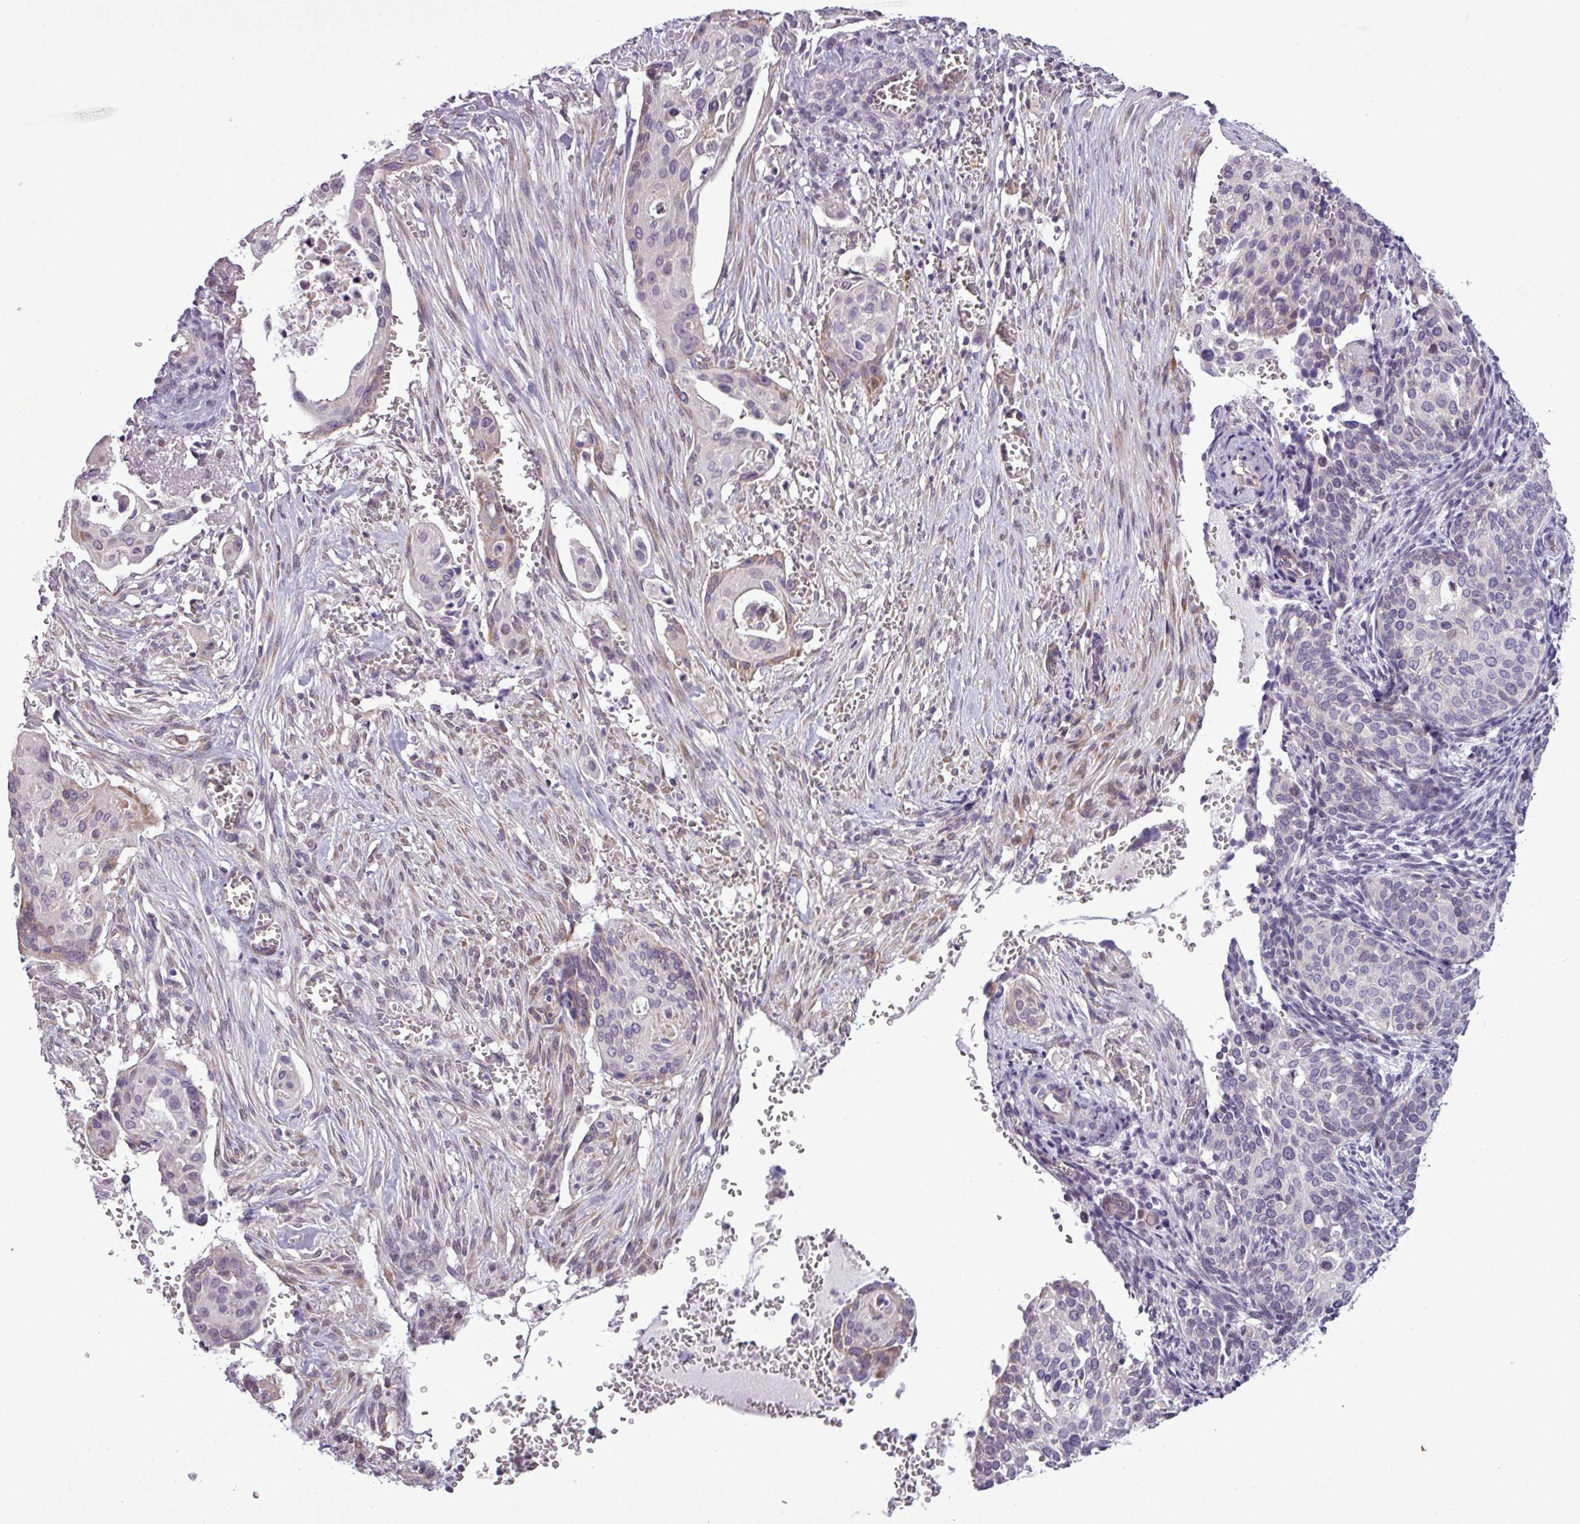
{"staining": {"intensity": "negative", "quantity": "none", "location": "none"}, "tissue": "cervical cancer", "cell_type": "Tumor cells", "image_type": "cancer", "snomed": [{"axis": "morphology", "description": "Squamous cell carcinoma, NOS"}, {"axis": "topography", "description": "Cervix"}], "caption": "Cervical cancer (squamous cell carcinoma) stained for a protein using immunohistochemistry demonstrates no expression tumor cells.", "gene": "GPT2", "patient": {"sex": "female", "age": 44}}